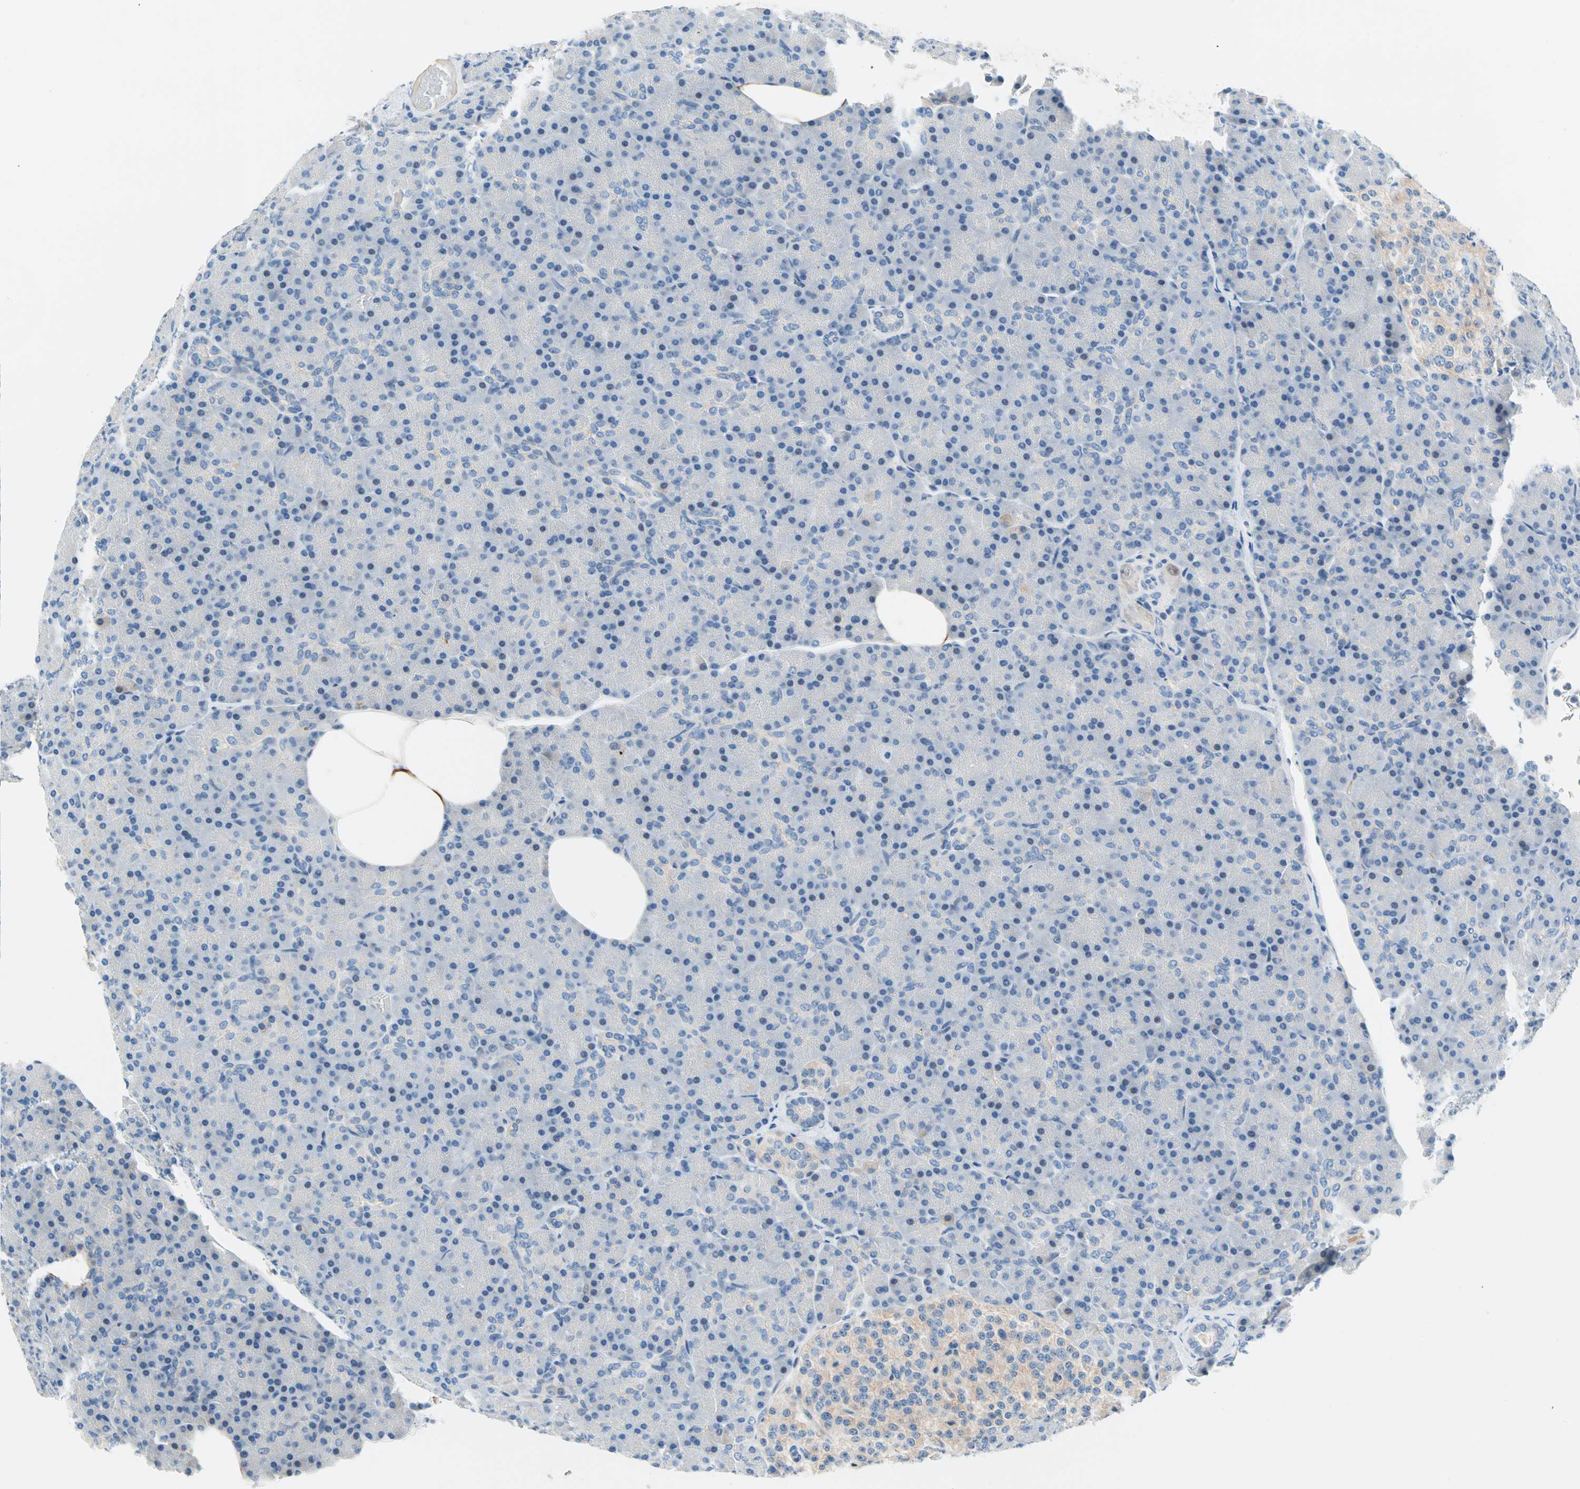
{"staining": {"intensity": "negative", "quantity": "none", "location": "none"}, "tissue": "pancreas", "cell_type": "Exocrine glandular cells", "image_type": "normal", "snomed": [{"axis": "morphology", "description": "Normal tissue, NOS"}, {"axis": "topography", "description": "Pancreas"}], "caption": "A high-resolution histopathology image shows immunohistochemistry (IHC) staining of unremarkable pancreas, which shows no significant positivity in exocrine glandular cells.", "gene": "TMEM163", "patient": {"sex": "female", "age": 43}}